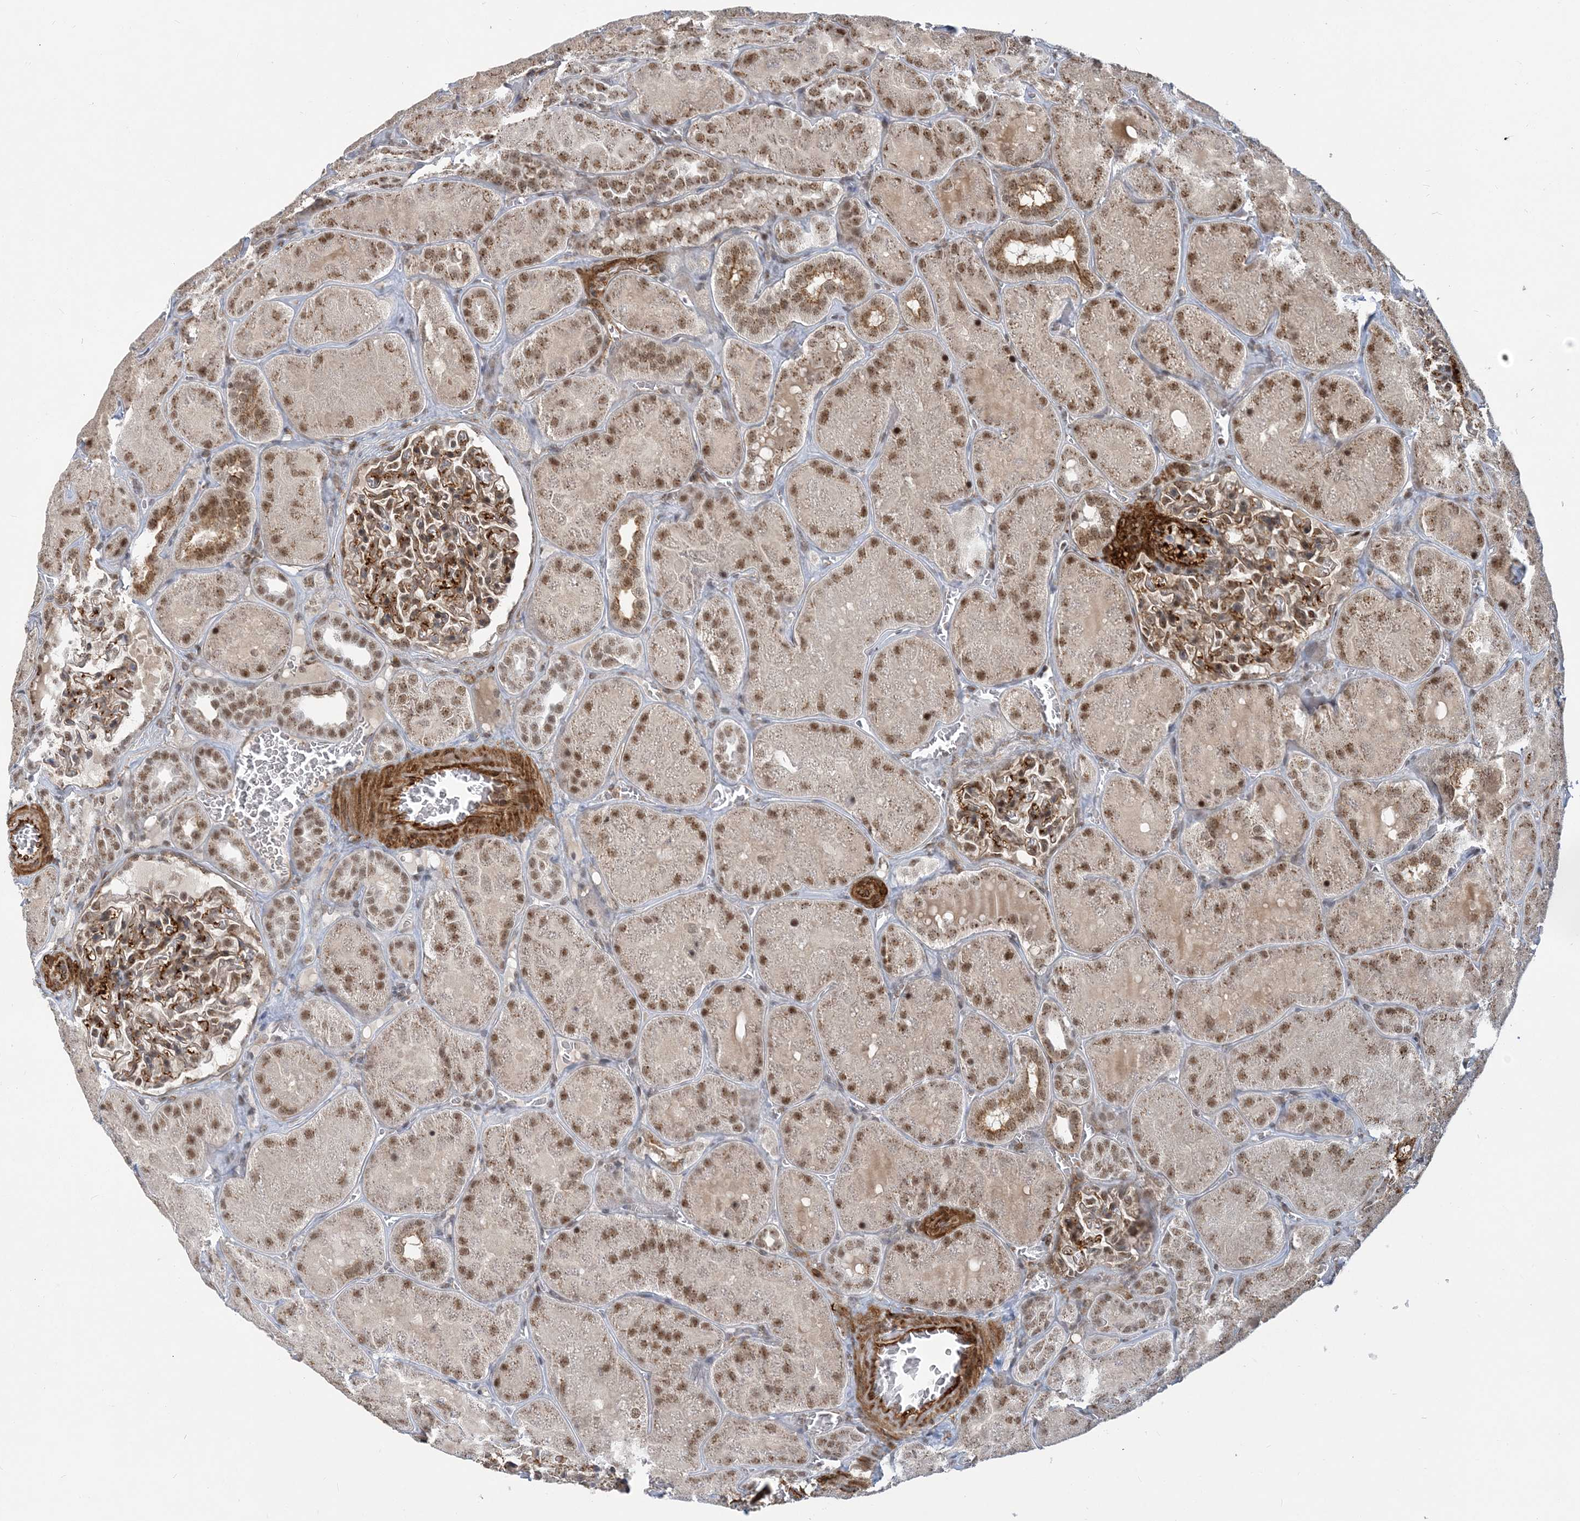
{"staining": {"intensity": "moderate", "quantity": ">75%", "location": "cytoplasmic/membranous,nuclear"}, "tissue": "kidney", "cell_type": "Cells in glomeruli", "image_type": "normal", "snomed": [{"axis": "morphology", "description": "Normal tissue, NOS"}, {"axis": "topography", "description": "Kidney"}], "caption": "Moderate cytoplasmic/membranous,nuclear expression for a protein is appreciated in approximately >75% of cells in glomeruli of benign kidney using immunohistochemistry.", "gene": "PLRG1", "patient": {"sex": "male", "age": 28}}